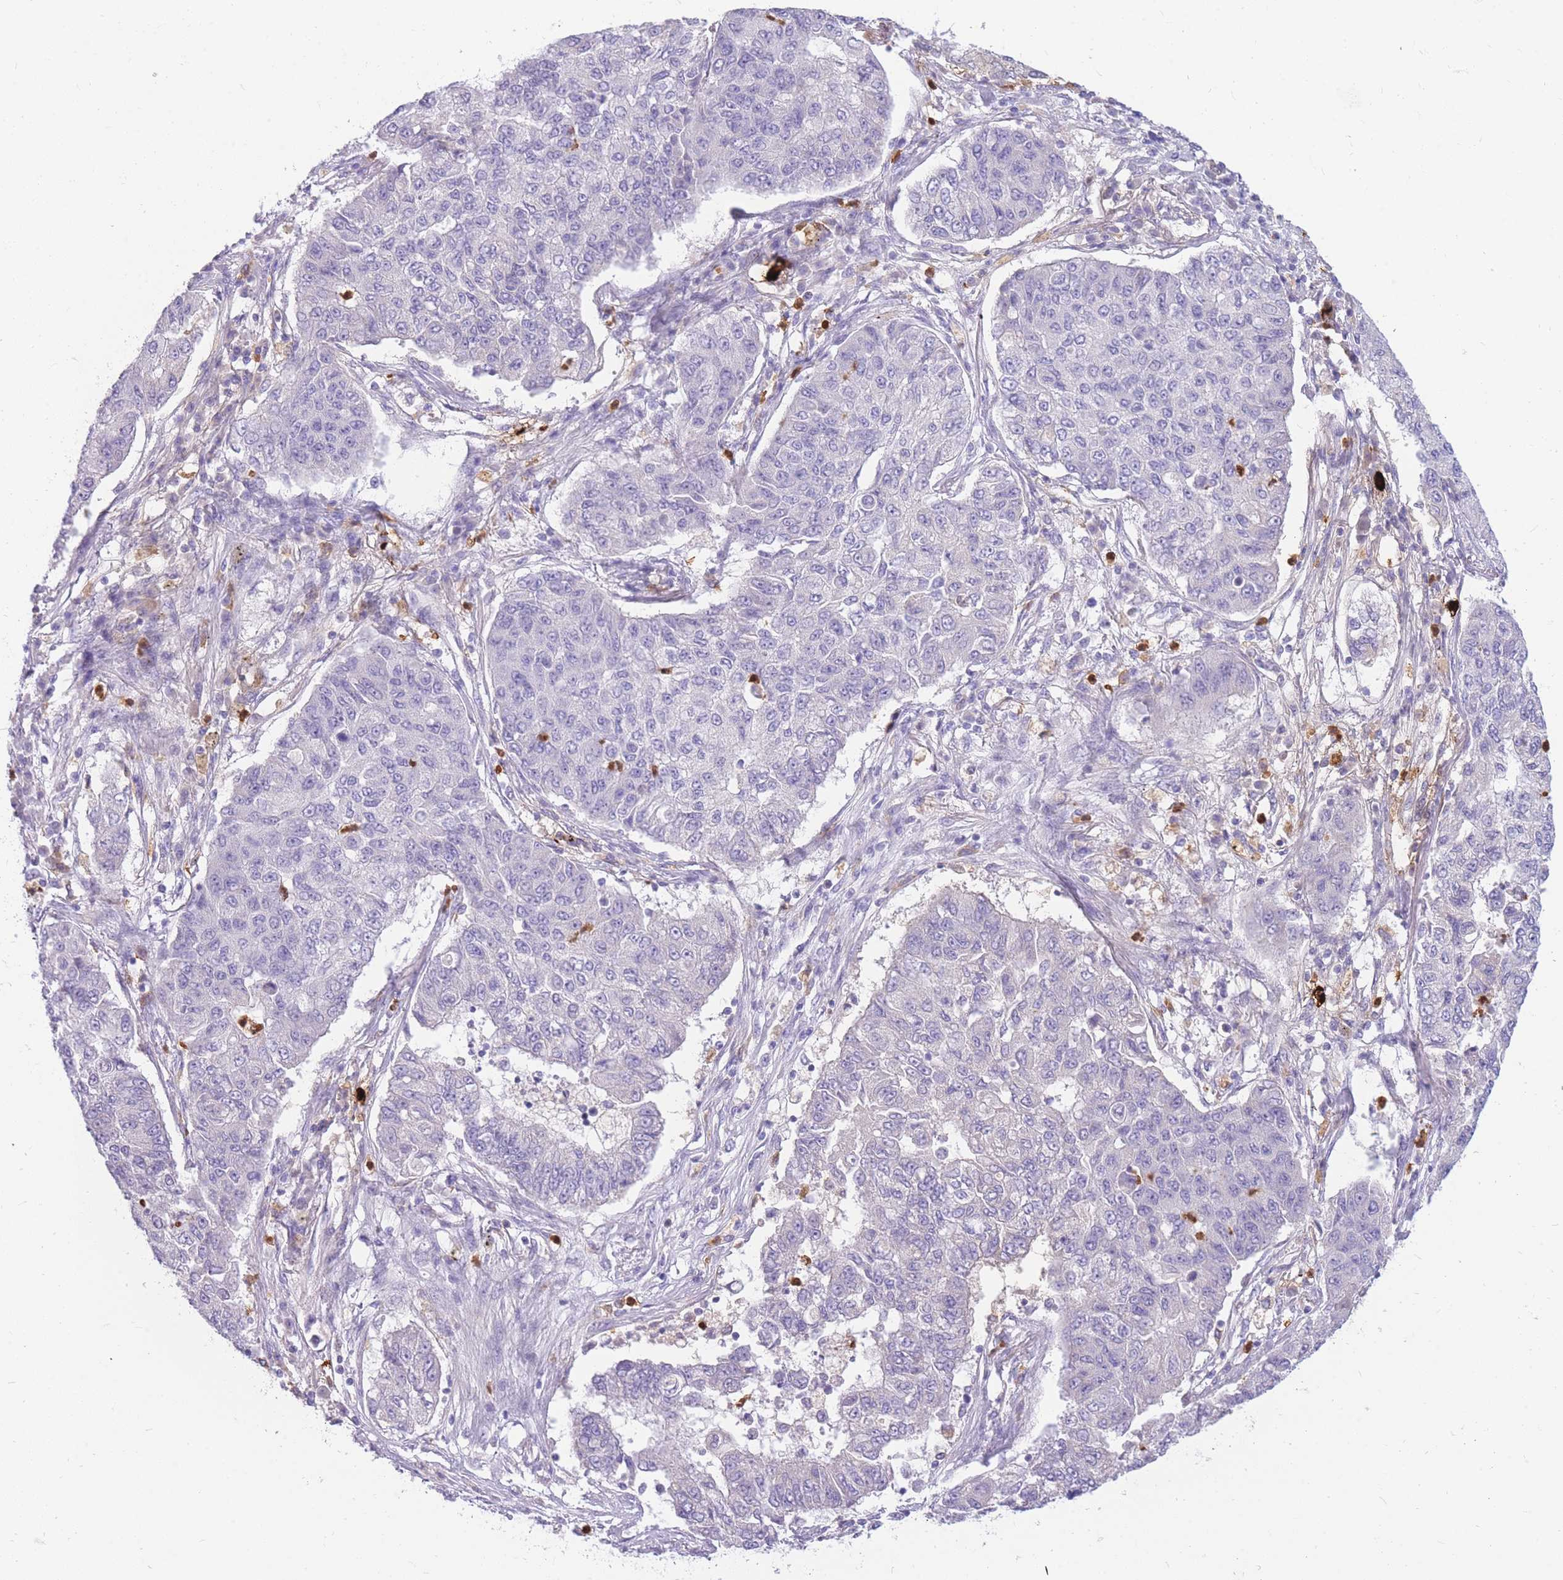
{"staining": {"intensity": "negative", "quantity": "none", "location": "none"}, "tissue": "lung cancer", "cell_type": "Tumor cells", "image_type": "cancer", "snomed": [{"axis": "morphology", "description": "Squamous cell carcinoma, NOS"}, {"axis": "topography", "description": "Lung"}], "caption": "There is no significant expression in tumor cells of lung cancer (squamous cell carcinoma).", "gene": "TPSAB1", "patient": {"sex": "male", "age": 74}}